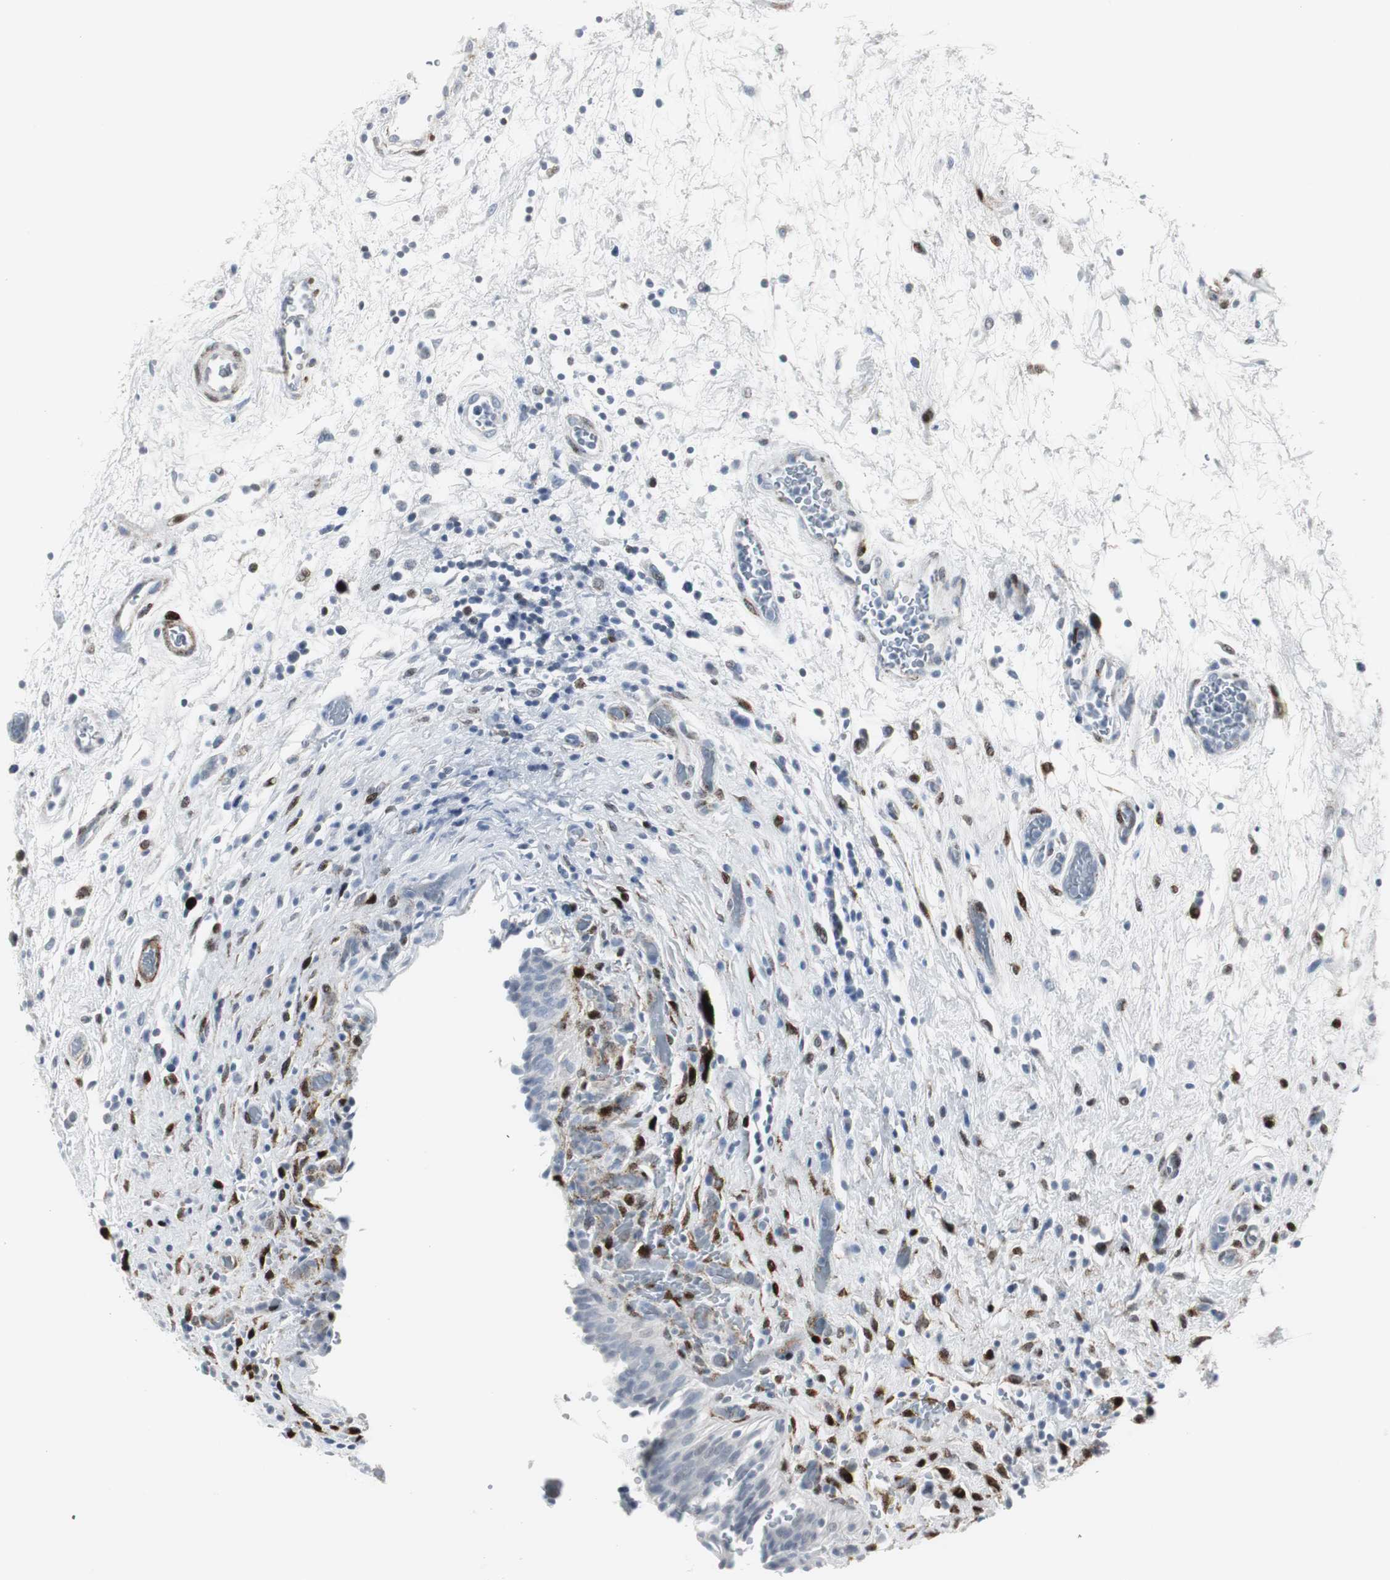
{"staining": {"intensity": "negative", "quantity": "none", "location": "none"}, "tissue": "urinary bladder", "cell_type": "Urothelial cells", "image_type": "normal", "snomed": [{"axis": "morphology", "description": "Normal tissue, NOS"}, {"axis": "topography", "description": "Urinary bladder"}], "caption": "DAB immunohistochemical staining of unremarkable urinary bladder displays no significant positivity in urothelial cells. The staining is performed using DAB brown chromogen with nuclei counter-stained in using hematoxylin.", "gene": "PPP1R14A", "patient": {"sex": "male", "age": 51}}